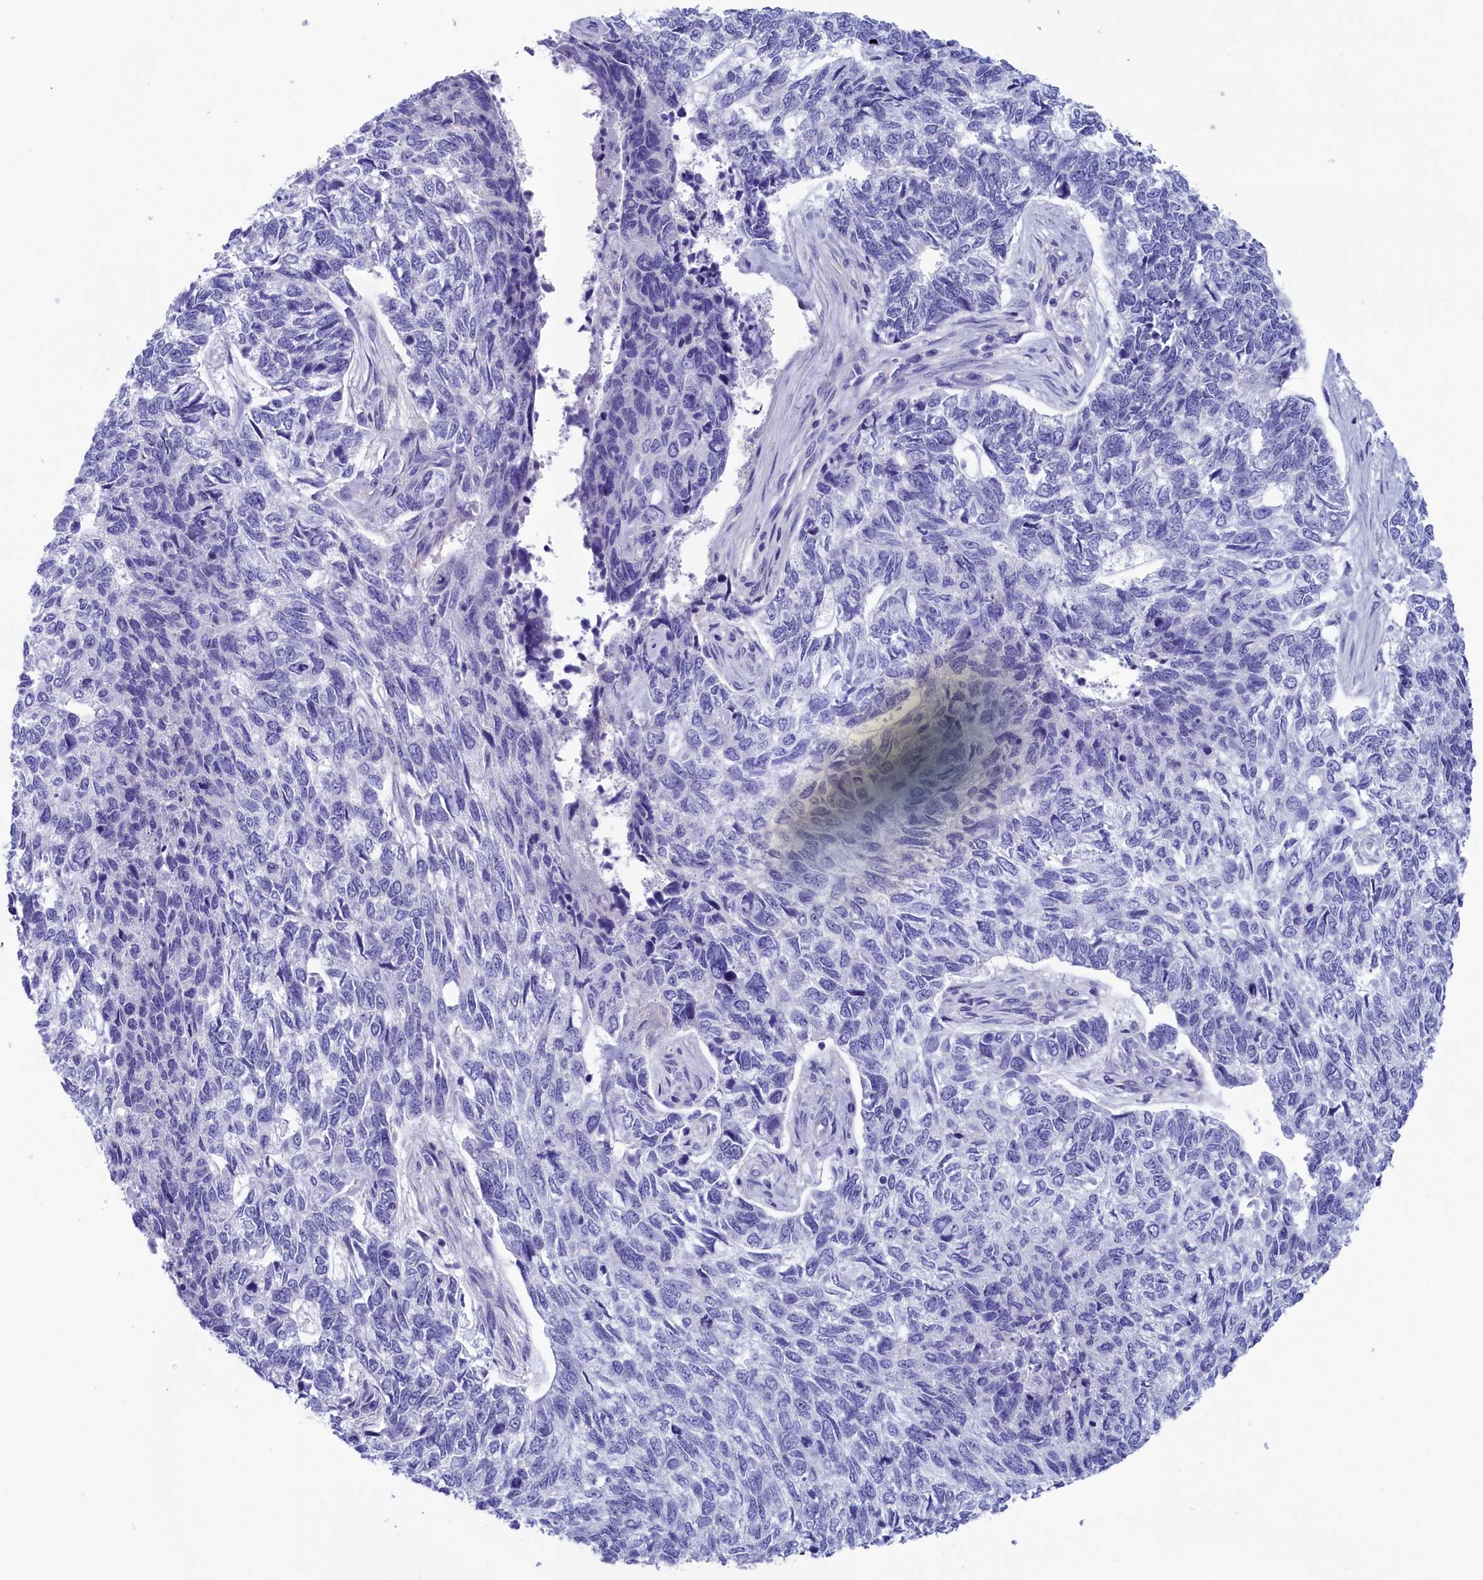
{"staining": {"intensity": "negative", "quantity": "none", "location": "none"}, "tissue": "skin cancer", "cell_type": "Tumor cells", "image_type": "cancer", "snomed": [{"axis": "morphology", "description": "Basal cell carcinoma"}, {"axis": "topography", "description": "Skin"}], "caption": "This is an immunohistochemistry (IHC) image of human skin cancer. There is no staining in tumor cells.", "gene": "VPS35L", "patient": {"sex": "female", "age": 65}}